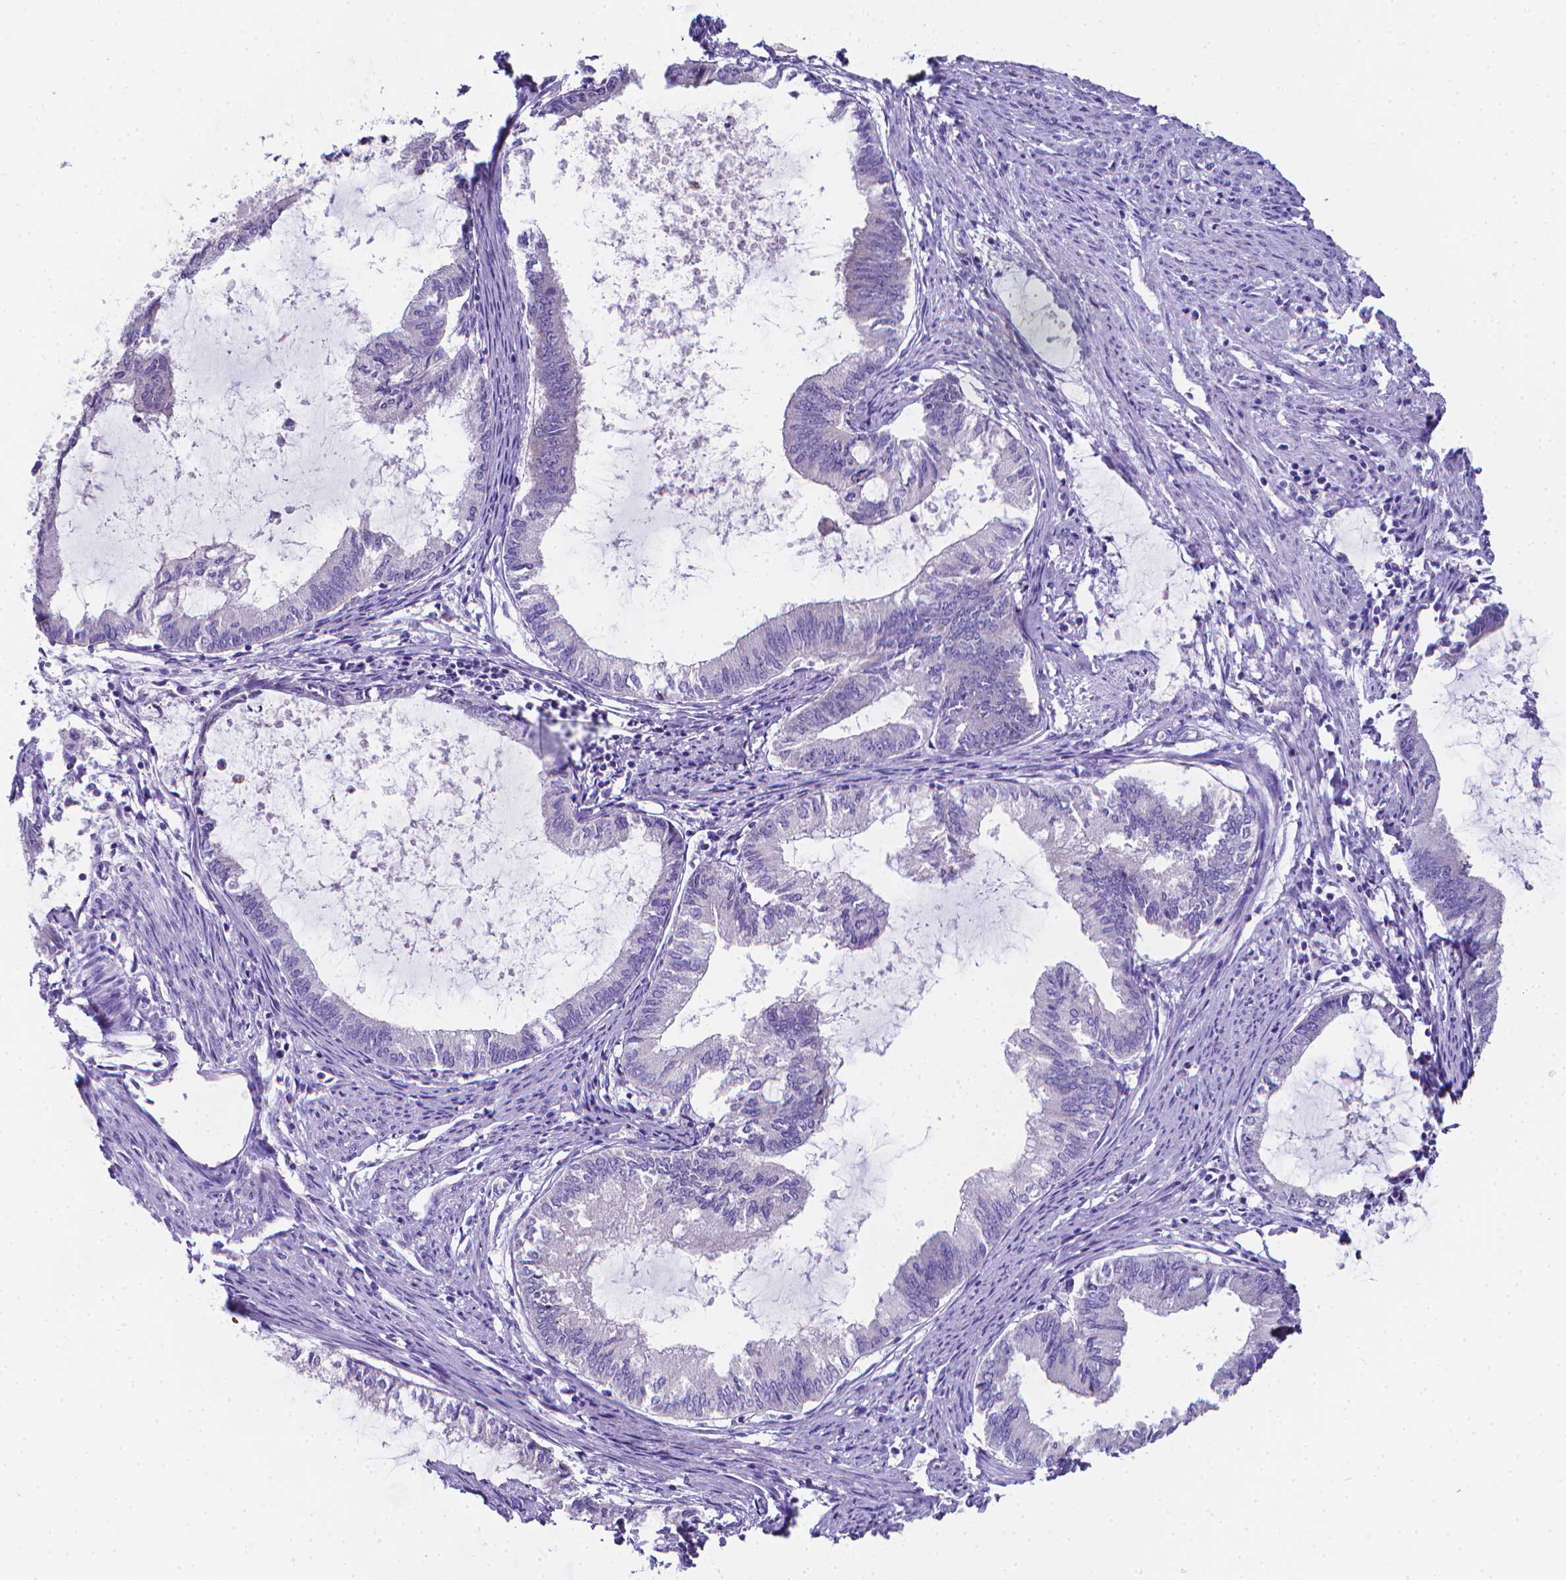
{"staining": {"intensity": "negative", "quantity": "none", "location": "none"}, "tissue": "endometrial cancer", "cell_type": "Tumor cells", "image_type": "cancer", "snomed": [{"axis": "morphology", "description": "Adenocarcinoma, NOS"}, {"axis": "topography", "description": "Endometrium"}], "caption": "IHC image of neoplastic tissue: endometrial cancer stained with DAB demonstrates no significant protein positivity in tumor cells.", "gene": "LRRC73", "patient": {"sex": "female", "age": 86}}